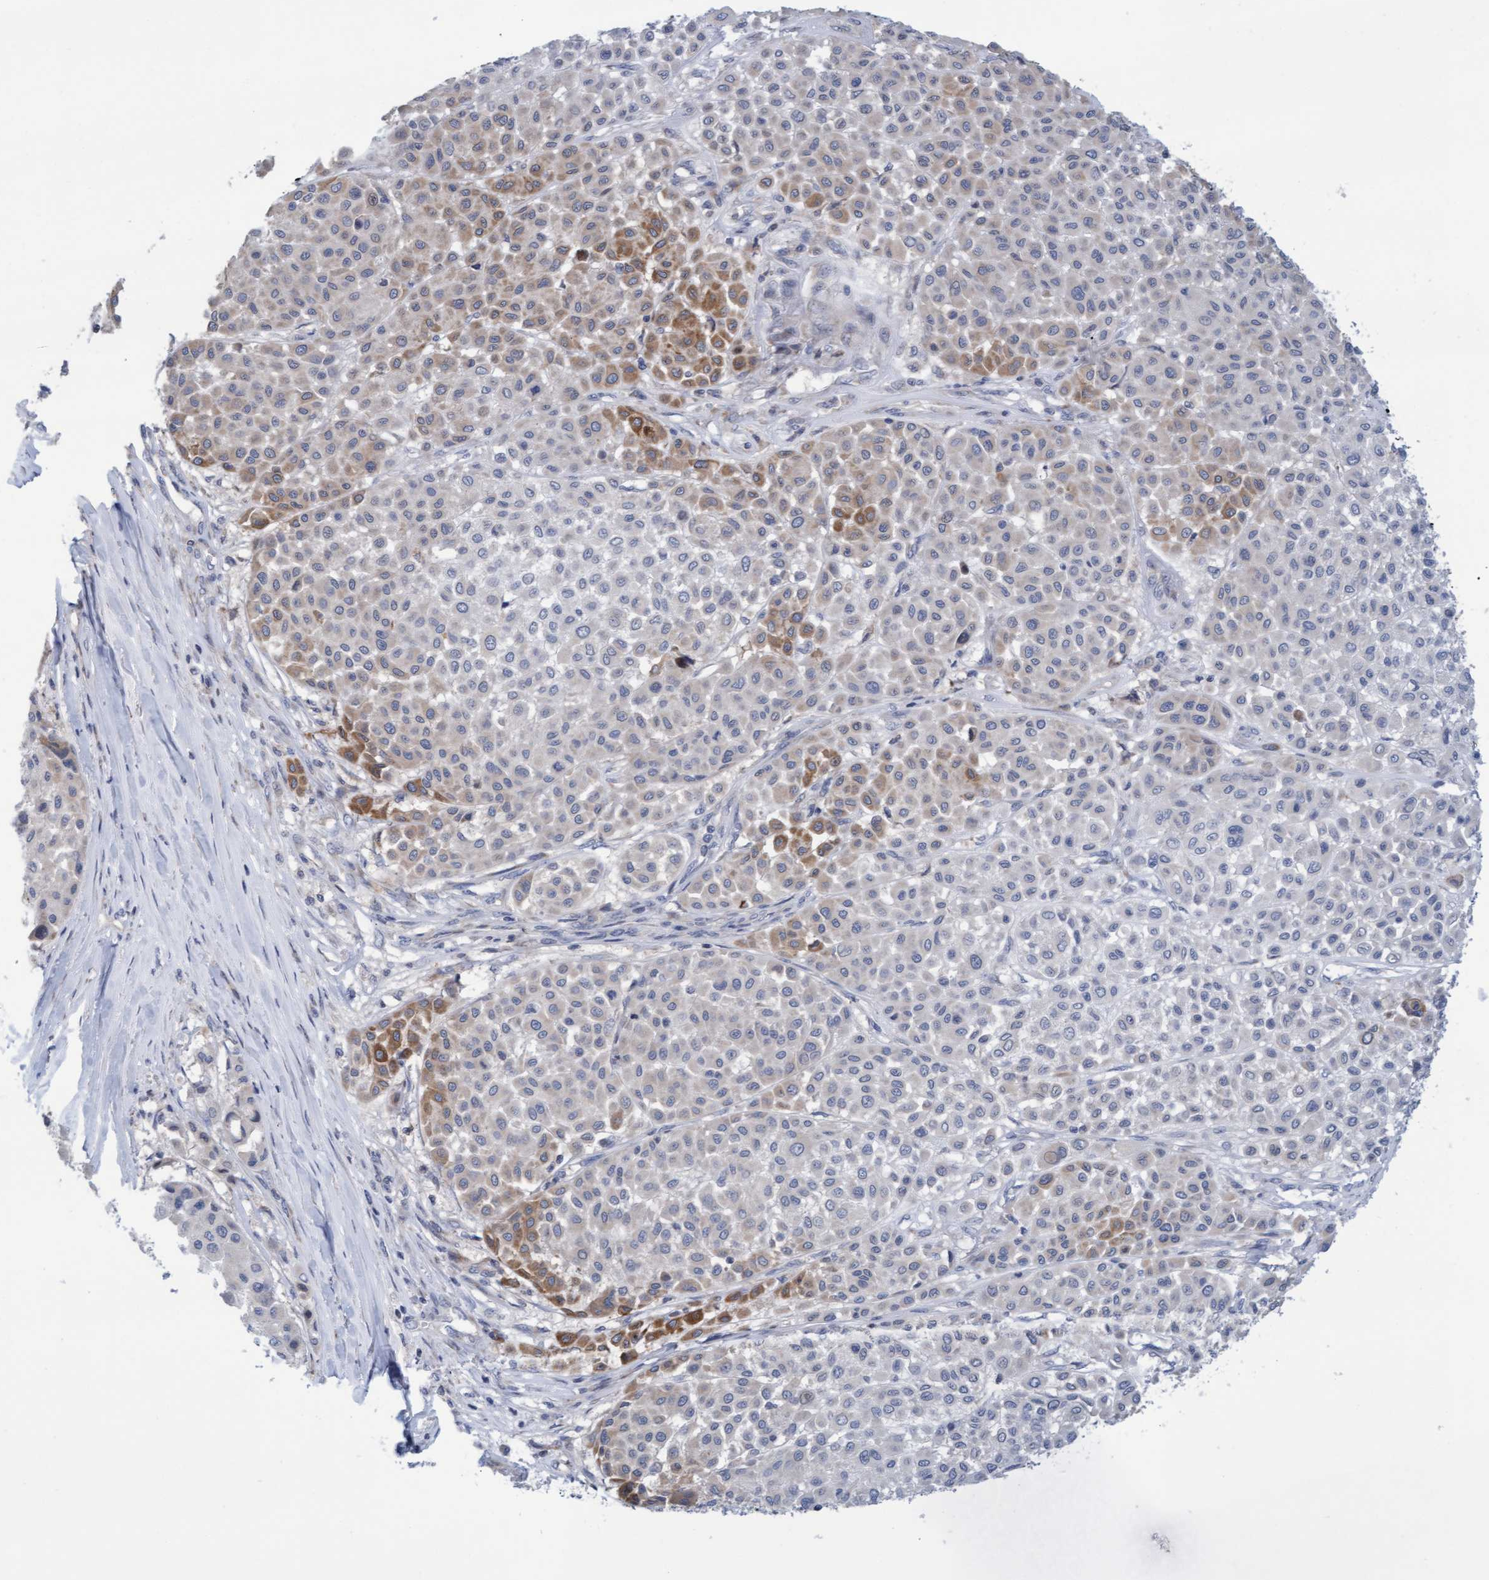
{"staining": {"intensity": "moderate", "quantity": "<25%", "location": "cytoplasmic/membranous"}, "tissue": "melanoma", "cell_type": "Tumor cells", "image_type": "cancer", "snomed": [{"axis": "morphology", "description": "Malignant melanoma, Metastatic site"}, {"axis": "topography", "description": "Soft tissue"}], "caption": "Protein analysis of malignant melanoma (metastatic site) tissue exhibits moderate cytoplasmic/membranous positivity in about <25% of tumor cells. (Stains: DAB (3,3'-diaminobenzidine) in brown, nuclei in blue, Microscopy: brightfield microscopy at high magnification).", "gene": "SLC28A3", "patient": {"sex": "male", "age": 41}}